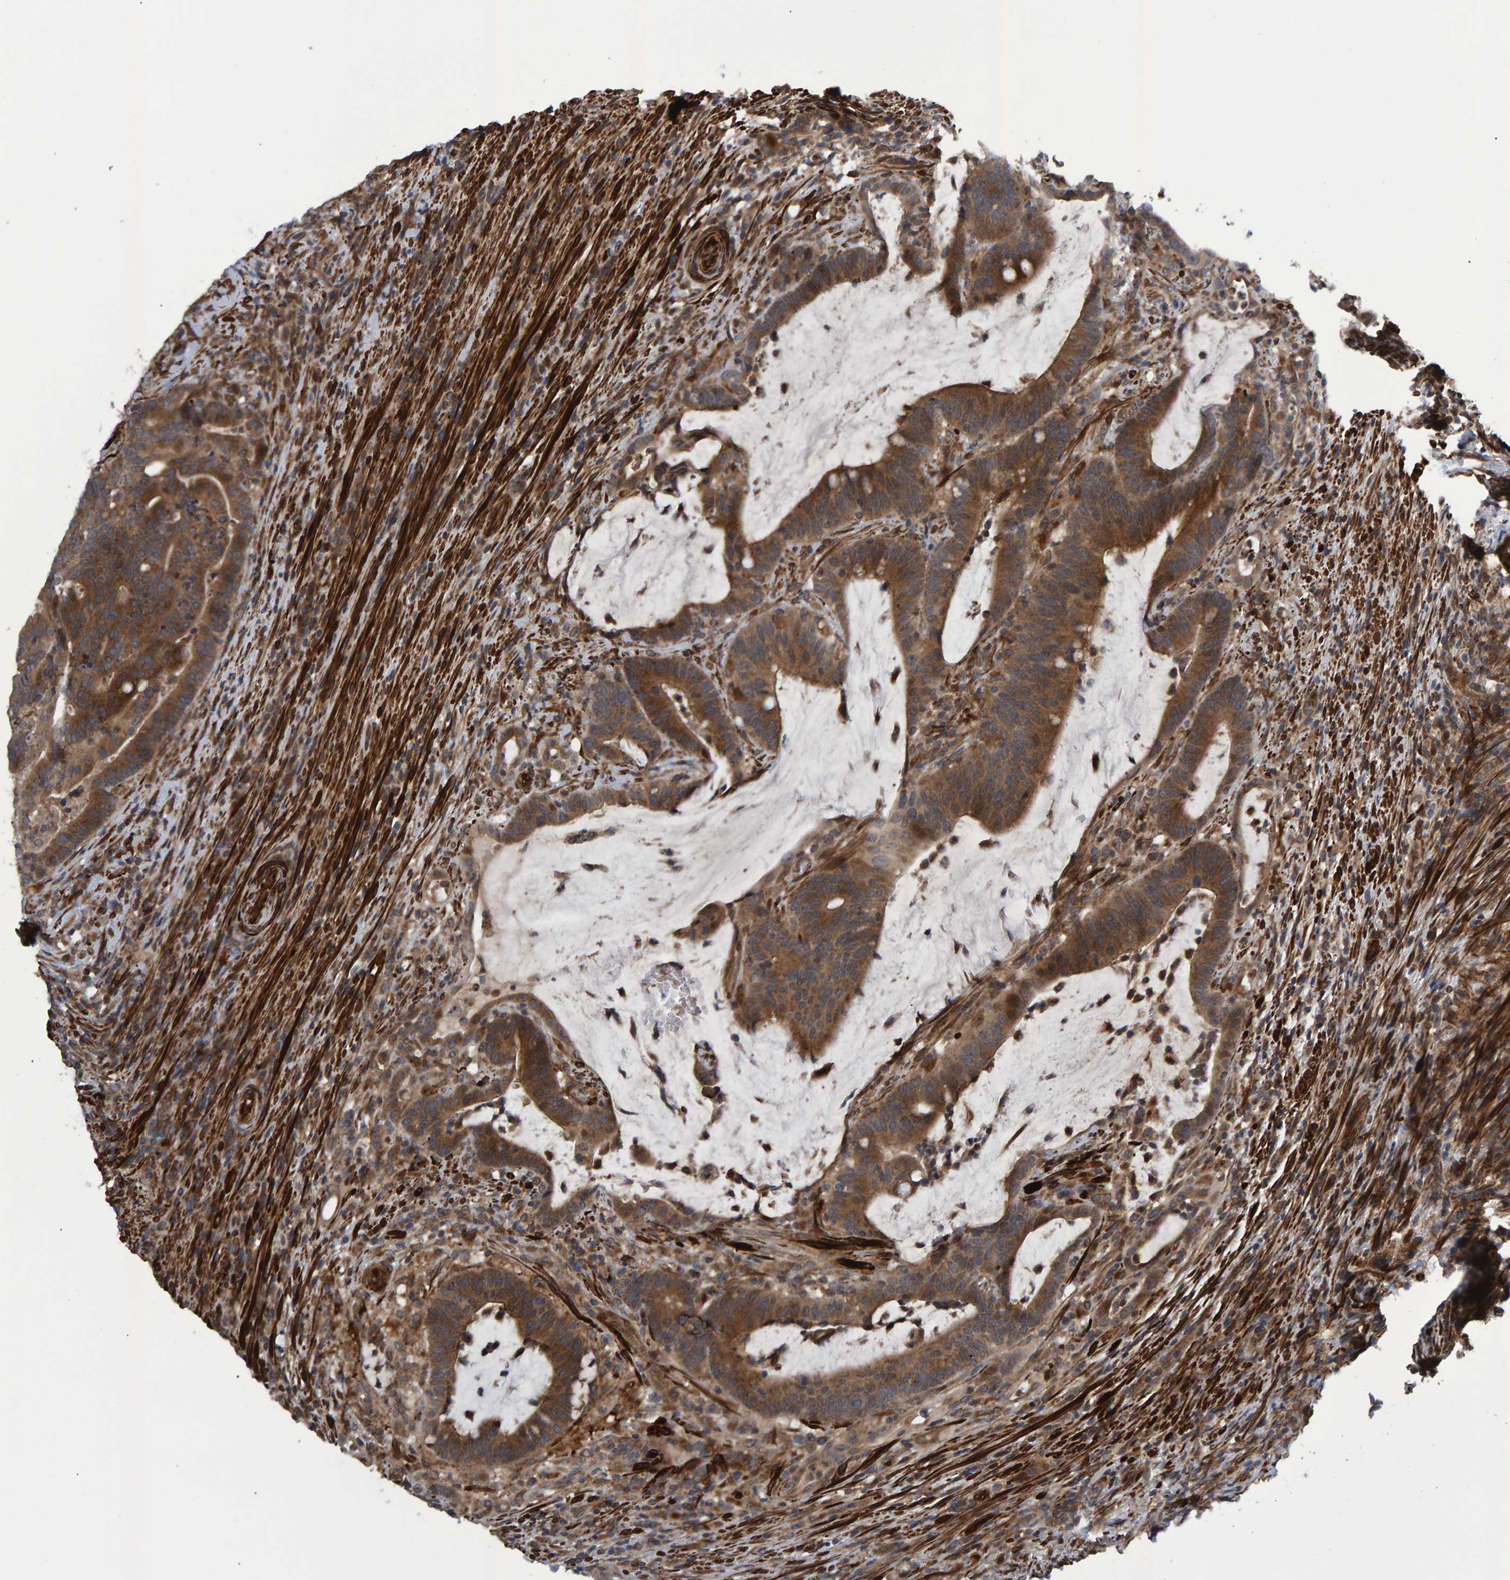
{"staining": {"intensity": "moderate", "quantity": ">75%", "location": "cytoplasmic/membranous"}, "tissue": "colorectal cancer", "cell_type": "Tumor cells", "image_type": "cancer", "snomed": [{"axis": "morphology", "description": "Adenocarcinoma, NOS"}, {"axis": "topography", "description": "Colon"}], "caption": "Protein expression analysis of colorectal cancer demonstrates moderate cytoplasmic/membranous staining in approximately >75% of tumor cells.", "gene": "ATP6V1H", "patient": {"sex": "female", "age": 66}}